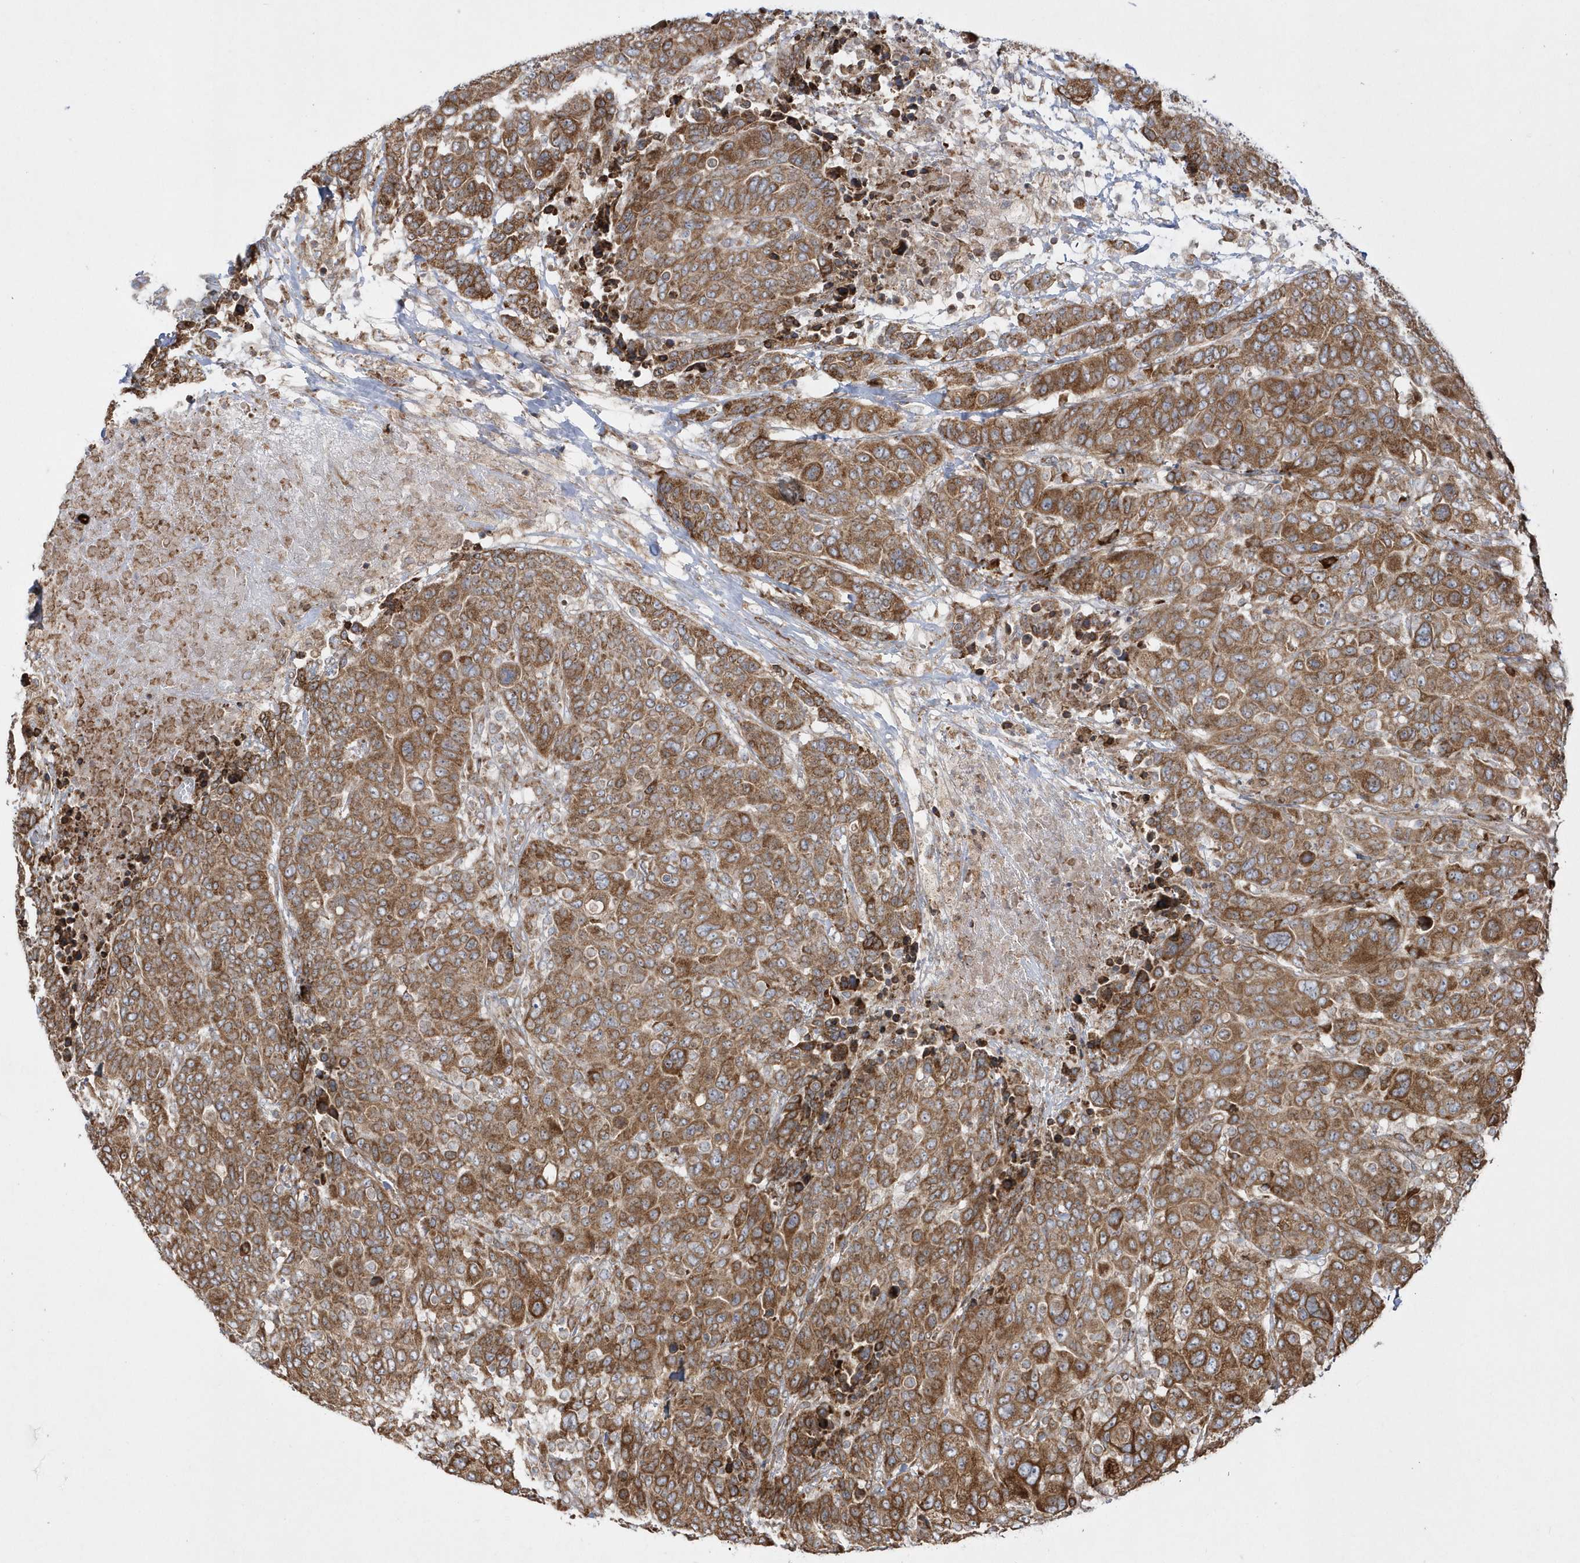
{"staining": {"intensity": "moderate", "quantity": ">75%", "location": "cytoplasmic/membranous"}, "tissue": "breast cancer", "cell_type": "Tumor cells", "image_type": "cancer", "snomed": [{"axis": "morphology", "description": "Duct carcinoma"}, {"axis": "topography", "description": "Breast"}], "caption": "An immunohistochemistry (IHC) histopathology image of tumor tissue is shown. Protein staining in brown shows moderate cytoplasmic/membranous positivity in invasive ductal carcinoma (breast) within tumor cells. (DAB IHC, brown staining for protein, blue staining for nuclei).", "gene": "SH3BP2", "patient": {"sex": "female", "age": 37}}